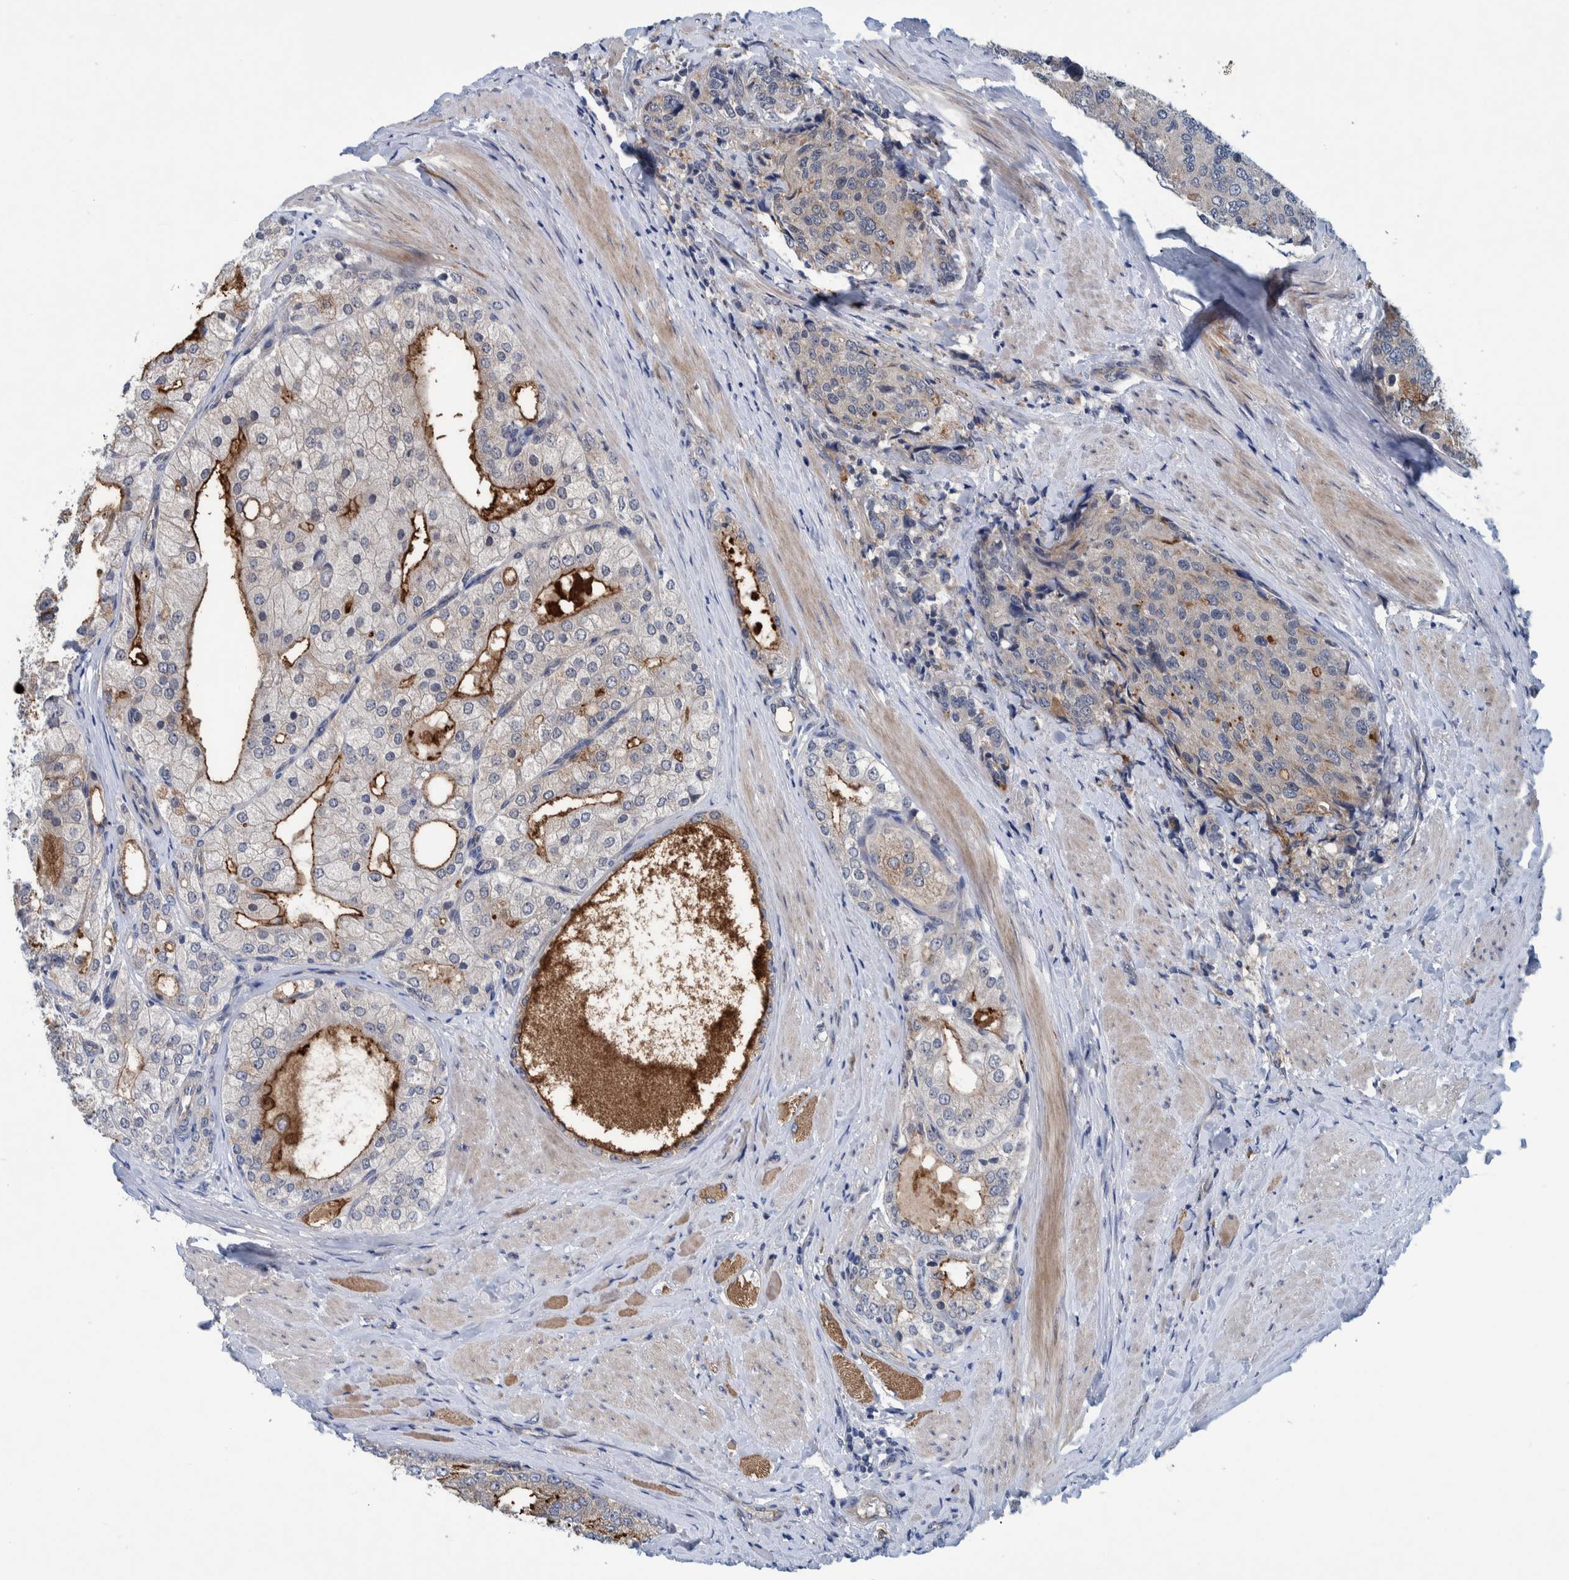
{"staining": {"intensity": "weak", "quantity": ">75%", "location": "cytoplasmic/membranous"}, "tissue": "prostate cancer", "cell_type": "Tumor cells", "image_type": "cancer", "snomed": [{"axis": "morphology", "description": "Adenocarcinoma, High grade"}, {"axis": "topography", "description": "Prostate"}], "caption": "High-magnification brightfield microscopy of prostate high-grade adenocarcinoma stained with DAB (3,3'-diaminobenzidine) (brown) and counterstained with hematoxylin (blue). tumor cells exhibit weak cytoplasmic/membranous expression is identified in approximately>75% of cells. (brown staining indicates protein expression, while blue staining denotes nuclei).", "gene": "ITIH3", "patient": {"sex": "male", "age": 50}}